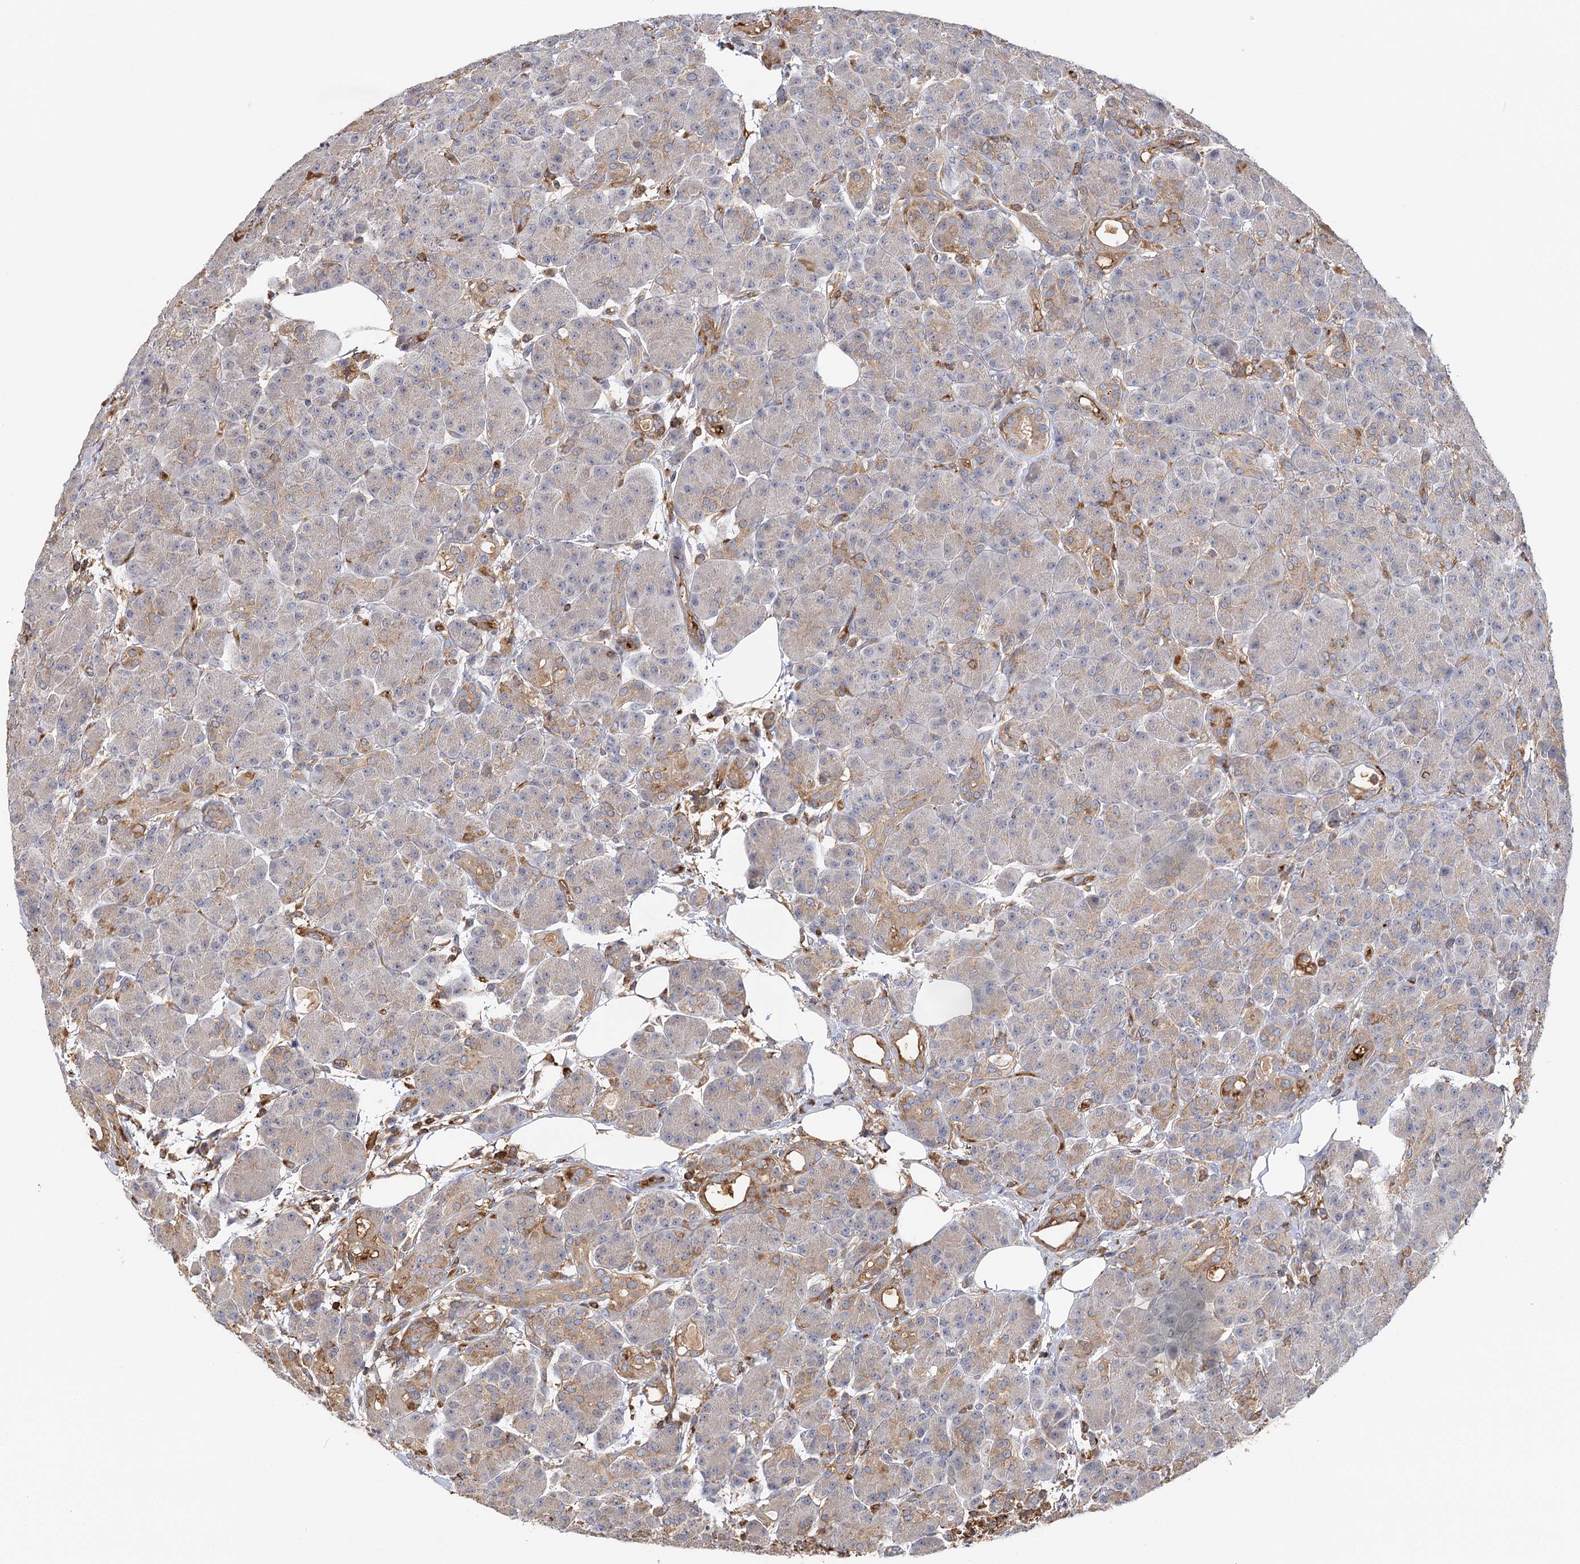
{"staining": {"intensity": "moderate", "quantity": "<25%", "location": "cytoplasmic/membranous"}, "tissue": "pancreas", "cell_type": "Exocrine glandular cells", "image_type": "normal", "snomed": [{"axis": "morphology", "description": "Normal tissue, NOS"}, {"axis": "topography", "description": "Pancreas"}], "caption": "This histopathology image displays normal pancreas stained with immunohistochemistry (IHC) to label a protein in brown. The cytoplasmic/membranous of exocrine glandular cells show moderate positivity for the protein. Nuclei are counter-stained blue.", "gene": "SEC24B", "patient": {"sex": "male", "age": 63}}